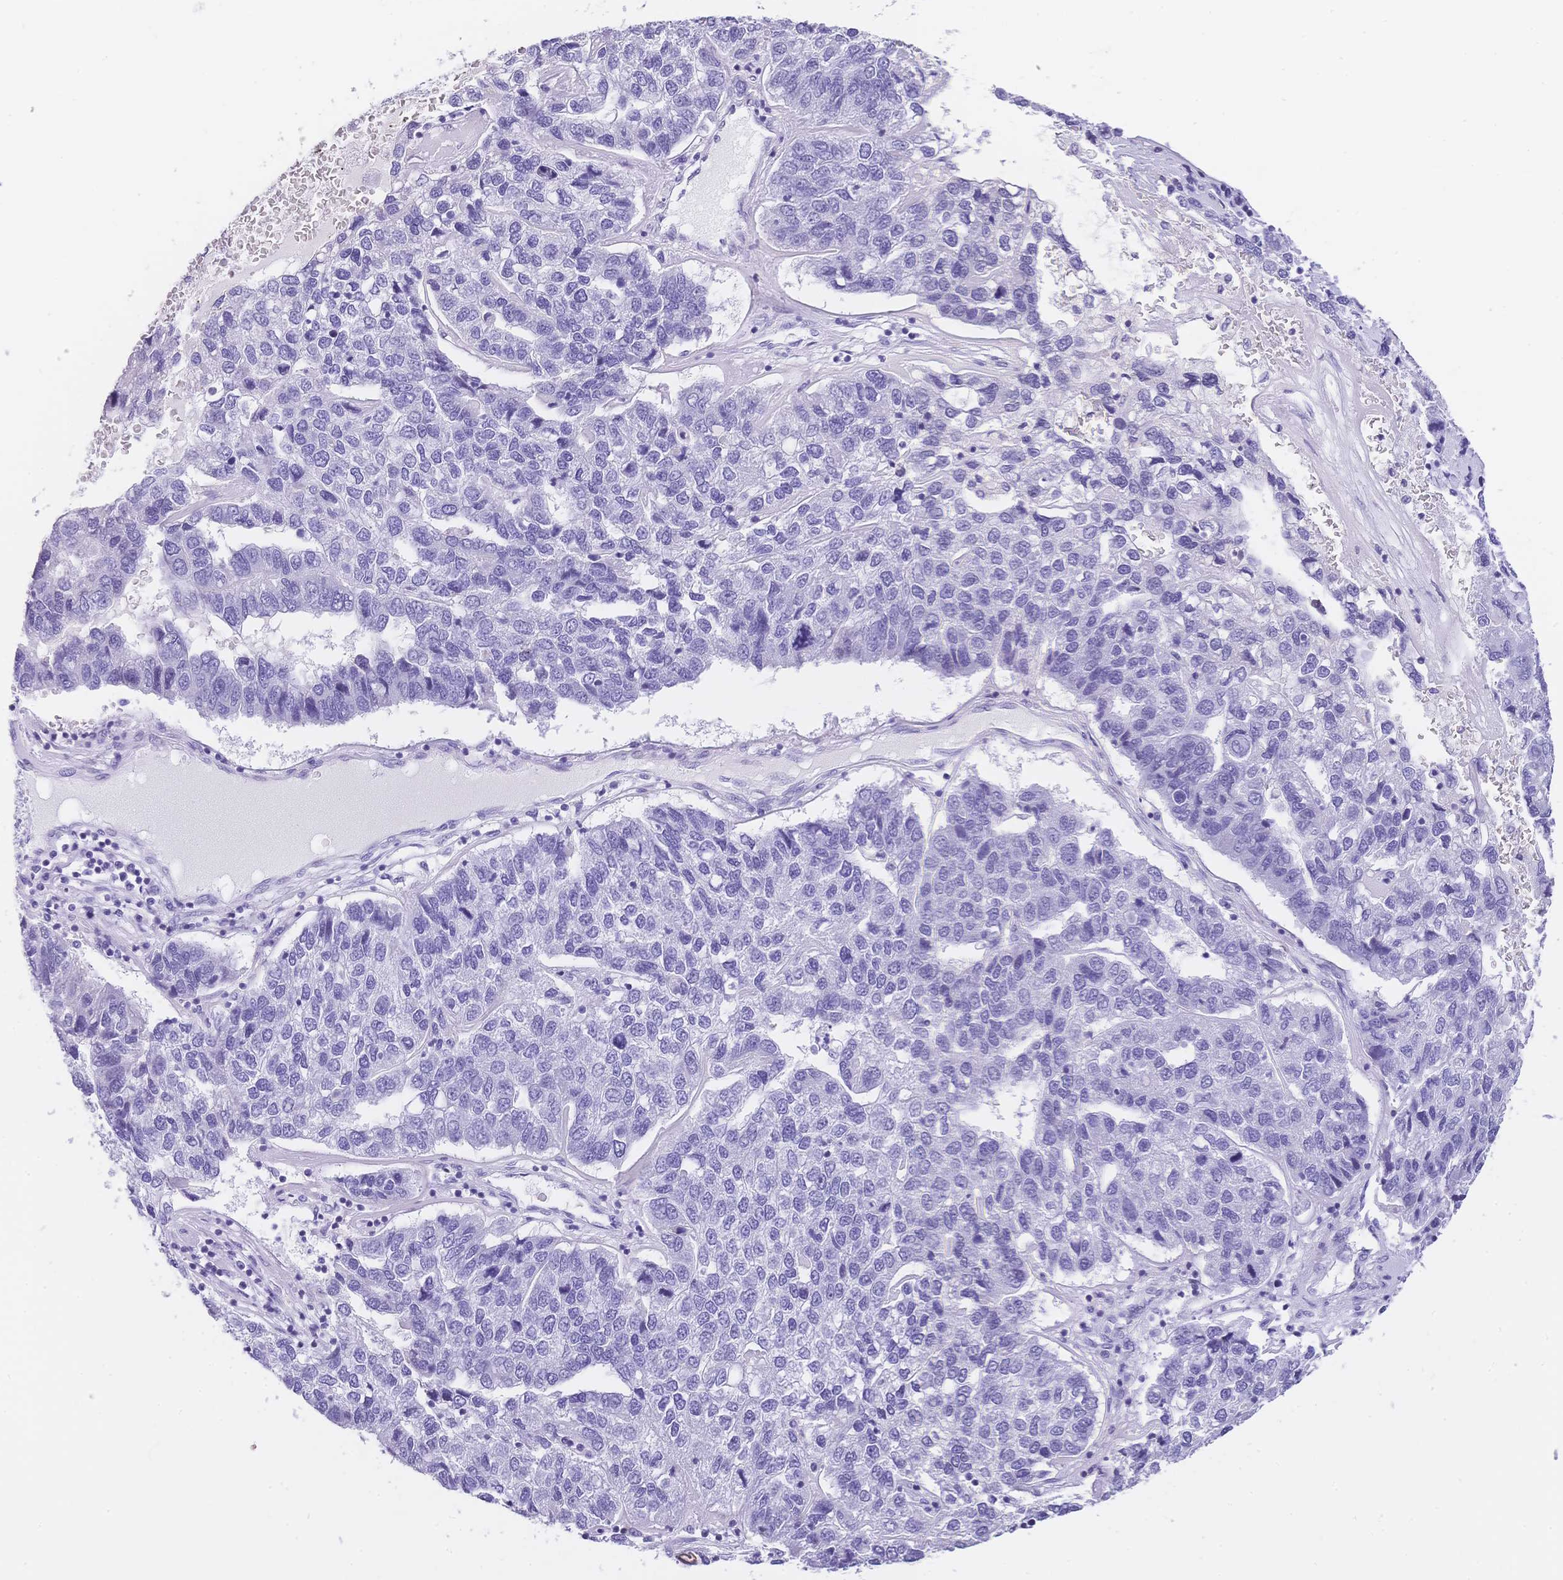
{"staining": {"intensity": "negative", "quantity": "none", "location": "none"}, "tissue": "pancreatic cancer", "cell_type": "Tumor cells", "image_type": "cancer", "snomed": [{"axis": "morphology", "description": "Adenocarcinoma, NOS"}, {"axis": "topography", "description": "Pancreas"}], "caption": "Immunohistochemistry of pancreatic adenocarcinoma exhibits no expression in tumor cells.", "gene": "MUC21", "patient": {"sex": "female", "age": 61}}